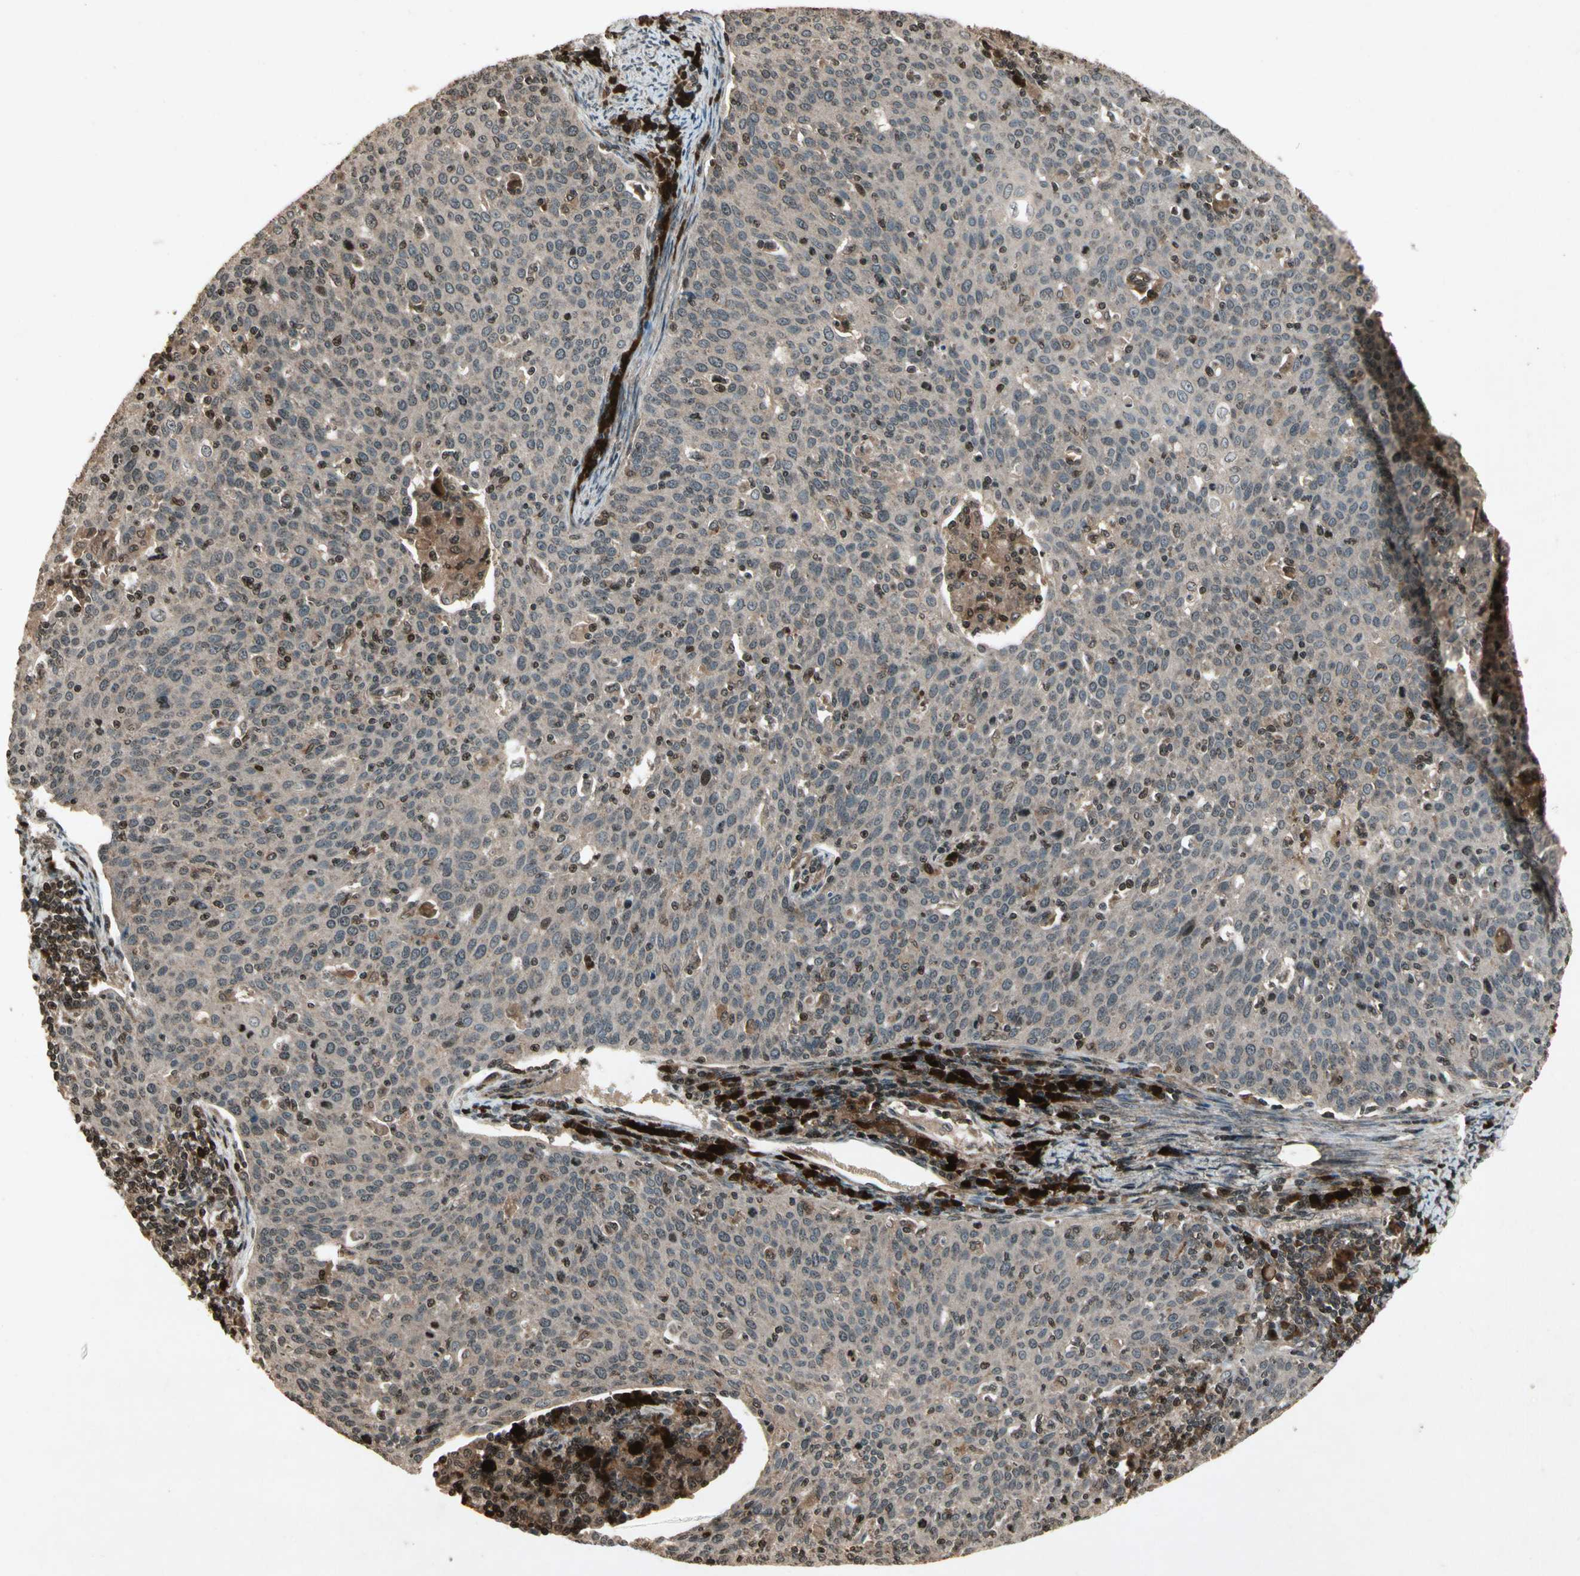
{"staining": {"intensity": "moderate", "quantity": ">75%", "location": "cytoplasmic/membranous"}, "tissue": "cervical cancer", "cell_type": "Tumor cells", "image_type": "cancer", "snomed": [{"axis": "morphology", "description": "Squamous cell carcinoma, NOS"}, {"axis": "topography", "description": "Cervix"}], "caption": "Tumor cells demonstrate medium levels of moderate cytoplasmic/membranous expression in about >75% of cells in cervical squamous cell carcinoma.", "gene": "GLRX", "patient": {"sex": "female", "age": 38}}